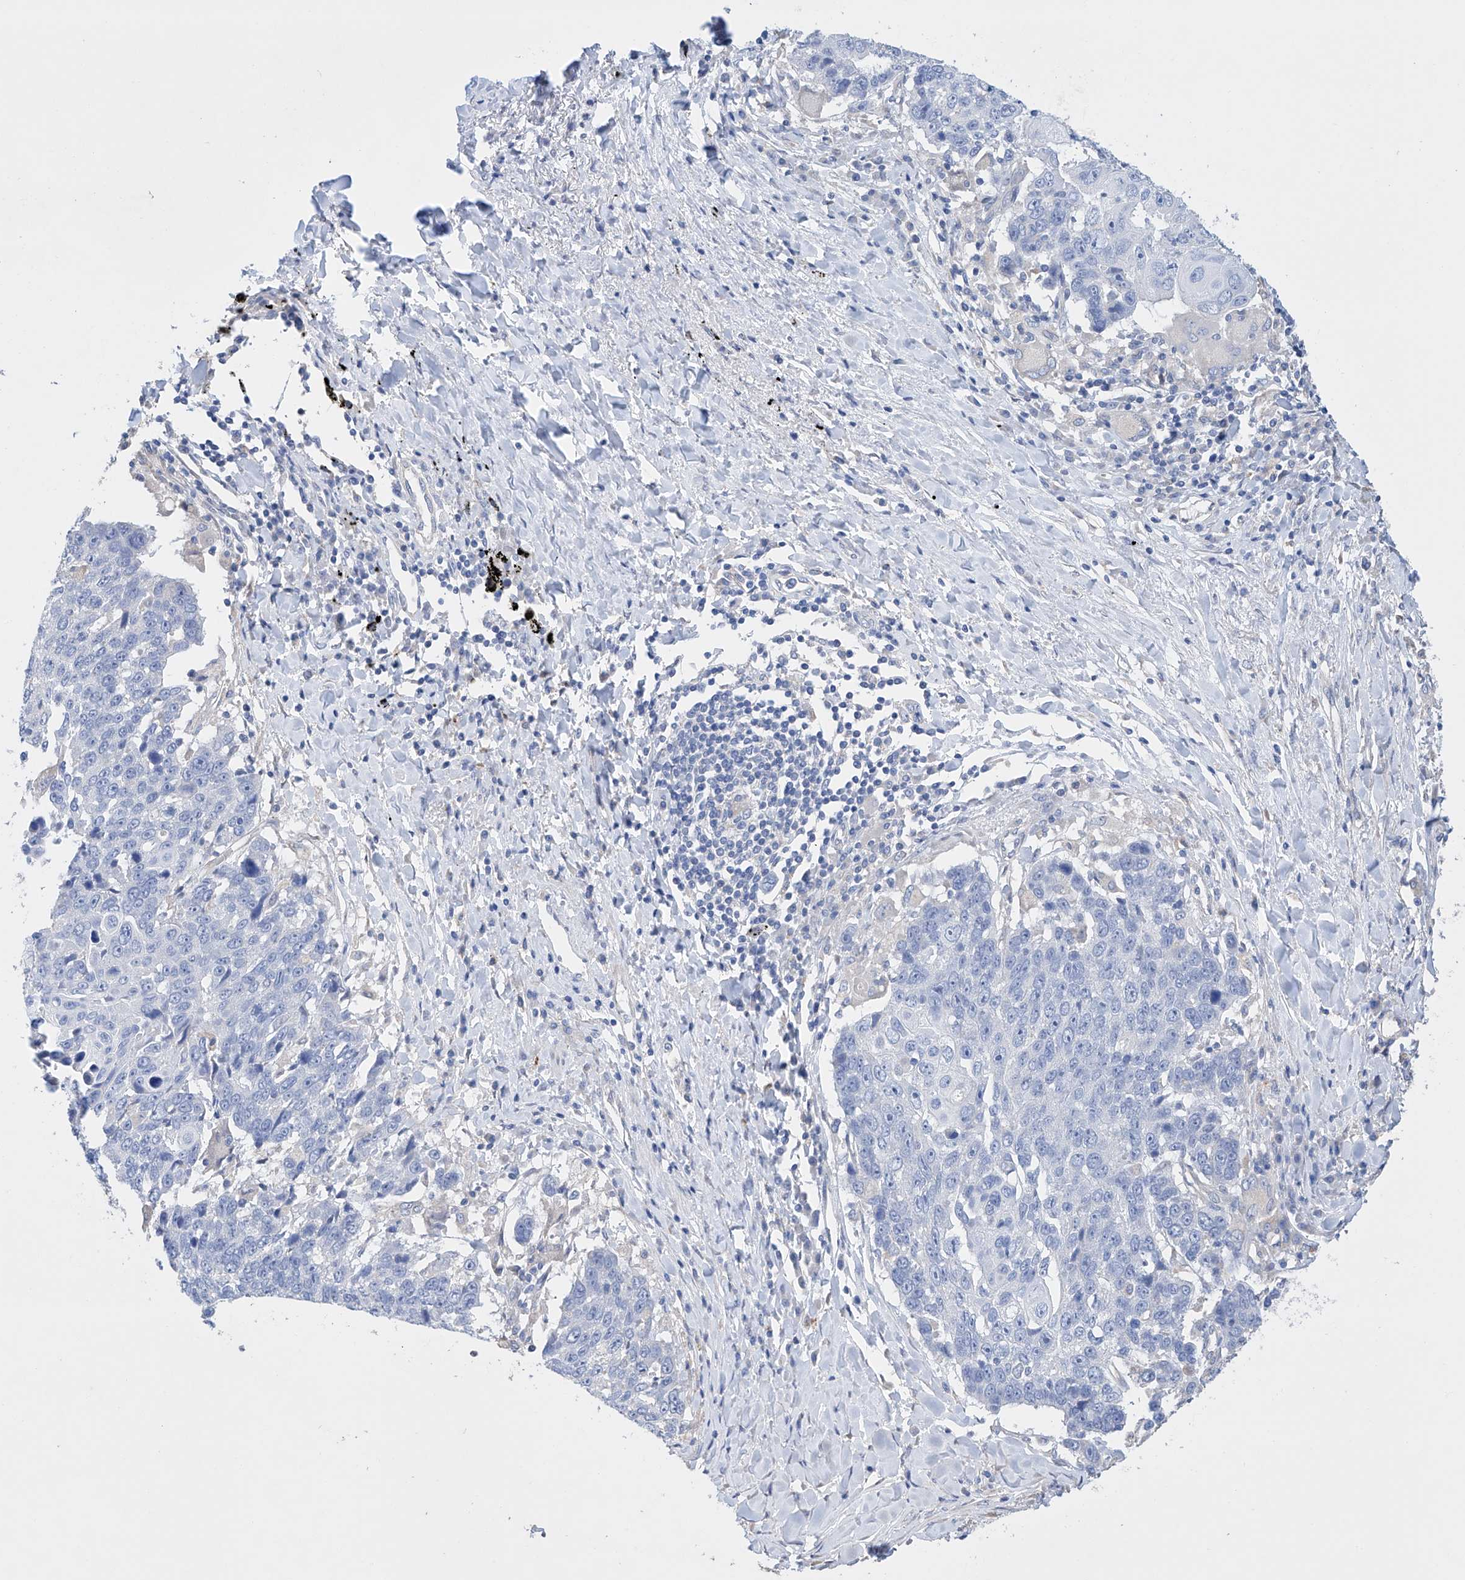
{"staining": {"intensity": "negative", "quantity": "none", "location": "none"}, "tissue": "lung cancer", "cell_type": "Tumor cells", "image_type": "cancer", "snomed": [{"axis": "morphology", "description": "Squamous cell carcinoma, NOS"}, {"axis": "topography", "description": "Lung"}], "caption": "Immunohistochemistry photomicrograph of lung cancer (squamous cell carcinoma) stained for a protein (brown), which reveals no staining in tumor cells.", "gene": "AFG1L", "patient": {"sex": "male", "age": 66}}